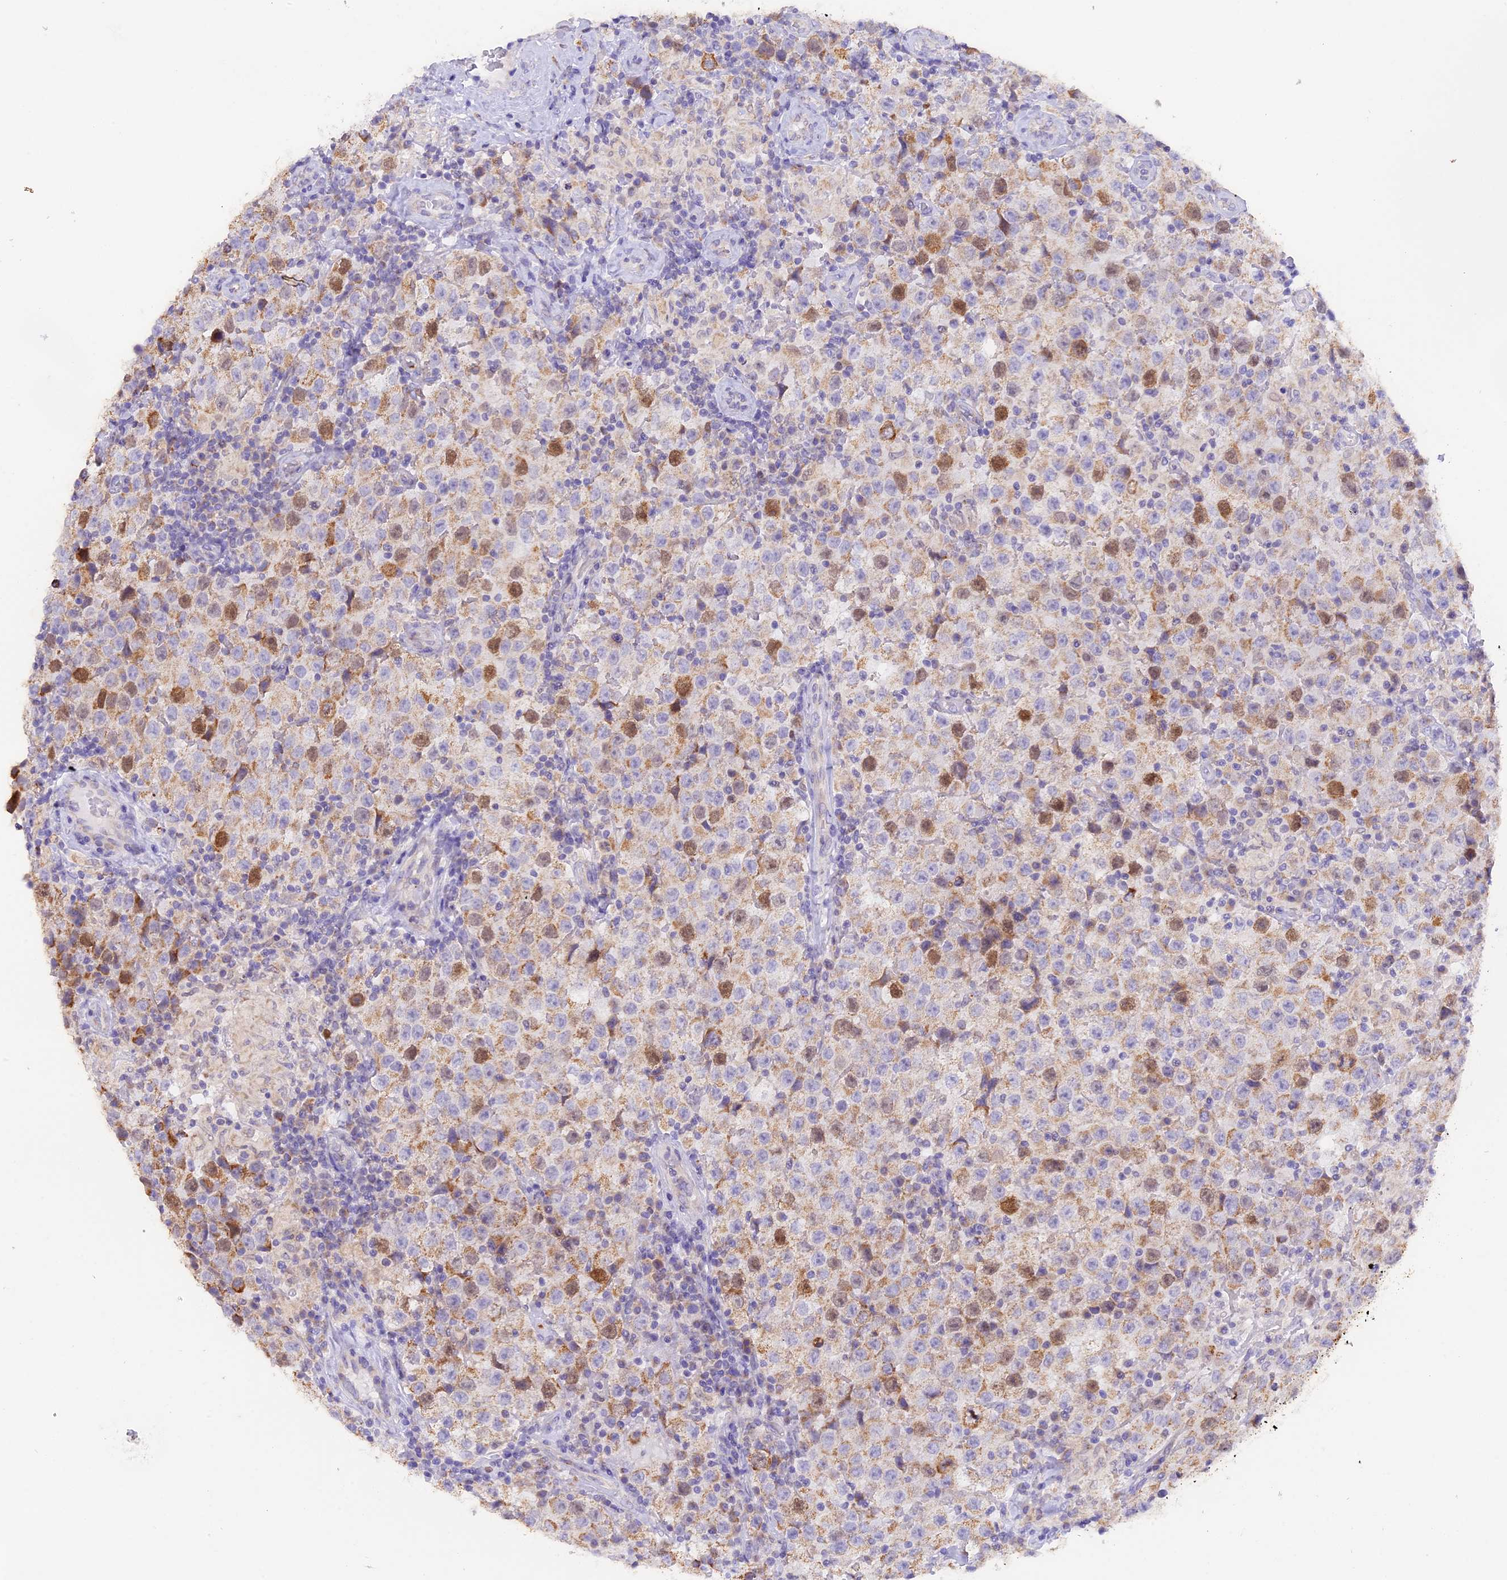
{"staining": {"intensity": "moderate", "quantity": "<25%", "location": "cytoplasmic/membranous,nuclear"}, "tissue": "testis cancer", "cell_type": "Tumor cells", "image_type": "cancer", "snomed": [{"axis": "morphology", "description": "Seminoma, NOS"}, {"axis": "morphology", "description": "Carcinoma, Embryonal, NOS"}, {"axis": "topography", "description": "Testis"}], "caption": "Brown immunohistochemical staining in human seminoma (testis) displays moderate cytoplasmic/membranous and nuclear staining in approximately <25% of tumor cells. The protein of interest is stained brown, and the nuclei are stained in blue (DAB IHC with brightfield microscopy, high magnification).", "gene": "PKIA", "patient": {"sex": "male", "age": 41}}